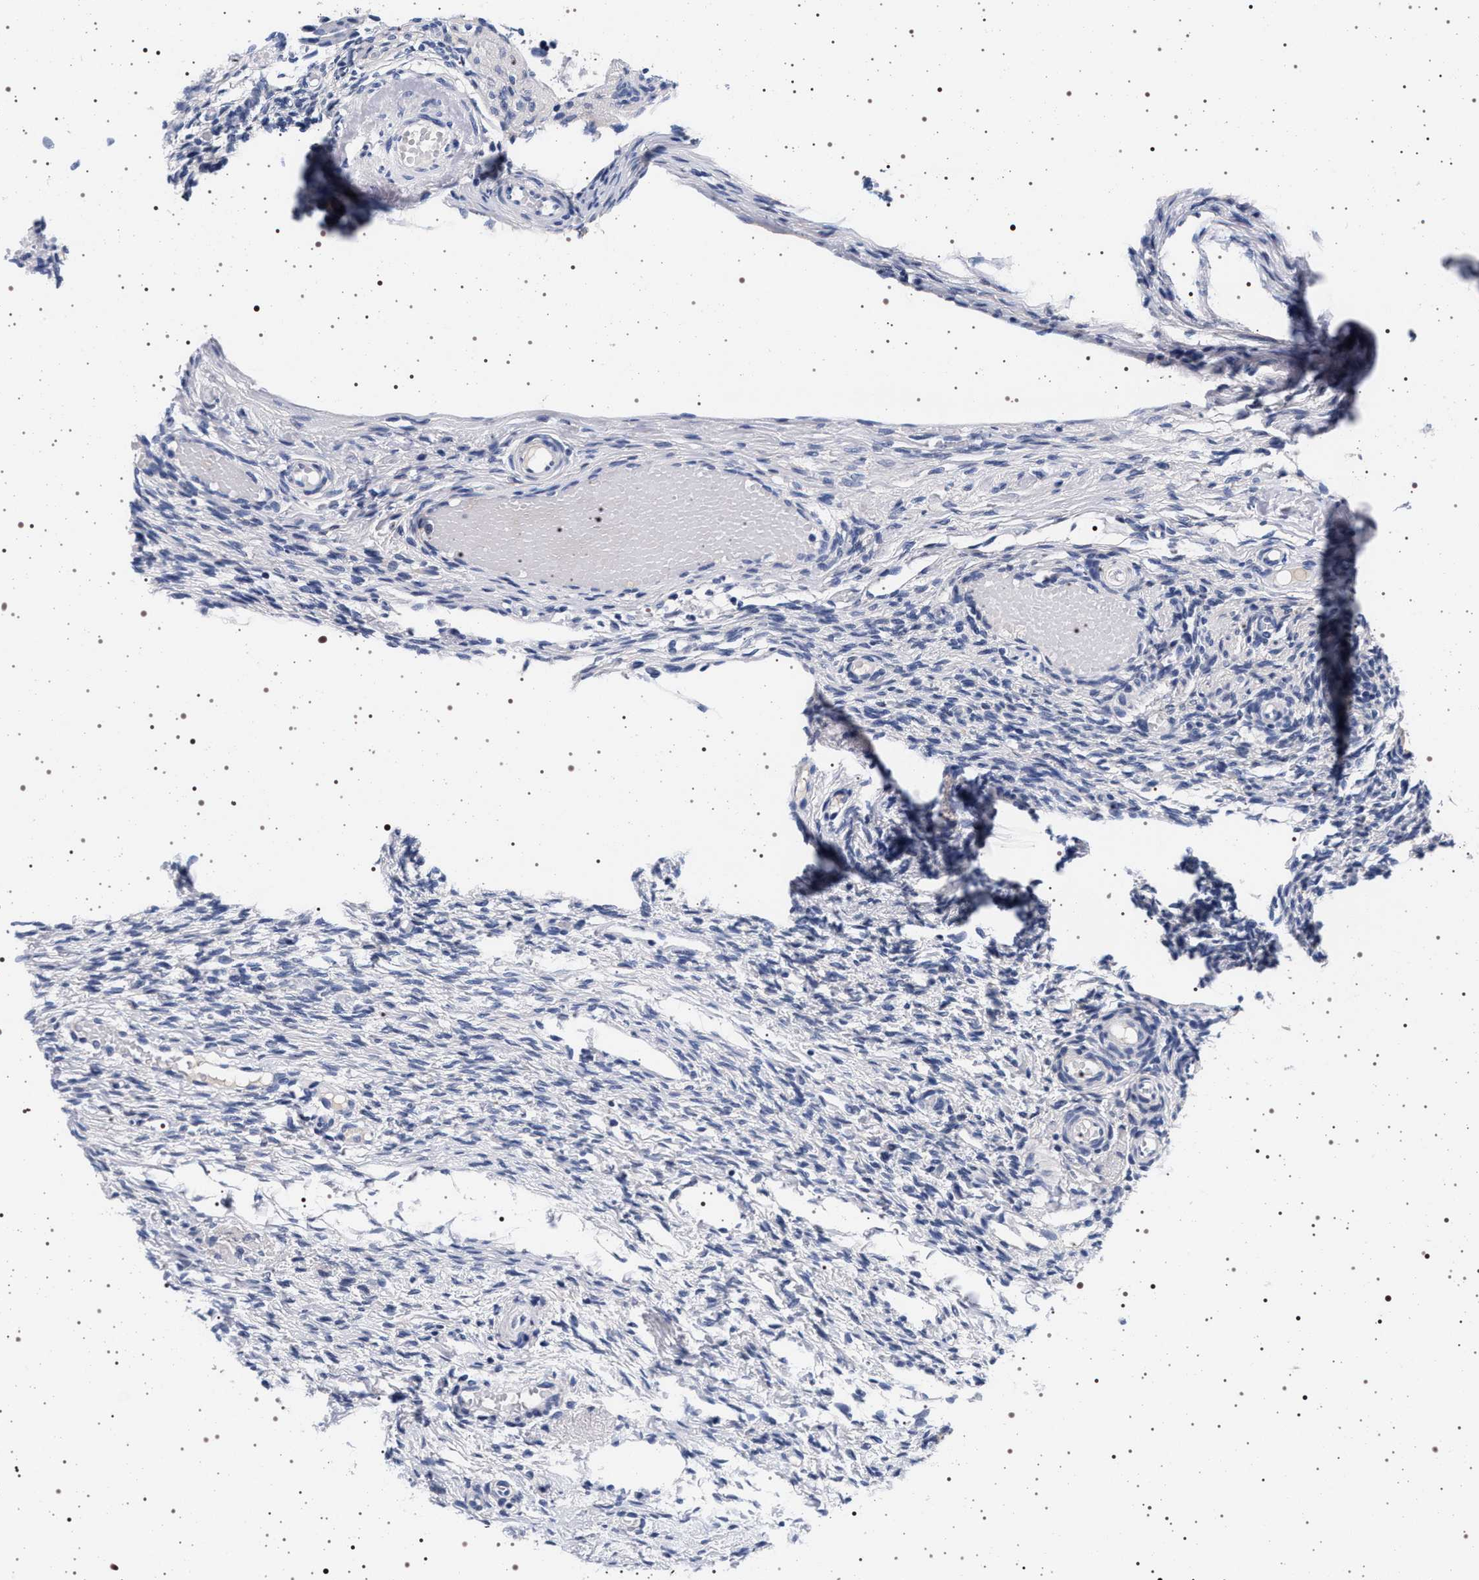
{"staining": {"intensity": "negative", "quantity": "none", "location": "none"}, "tissue": "ovary", "cell_type": "Follicle cells", "image_type": "normal", "snomed": [{"axis": "morphology", "description": "Normal tissue, NOS"}, {"axis": "topography", "description": "Ovary"}], "caption": "Immunohistochemical staining of benign ovary shows no significant positivity in follicle cells. Nuclei are stained in blue.", "gene": "MAPK10", "patient": {"sex": "female", "age": 60}}